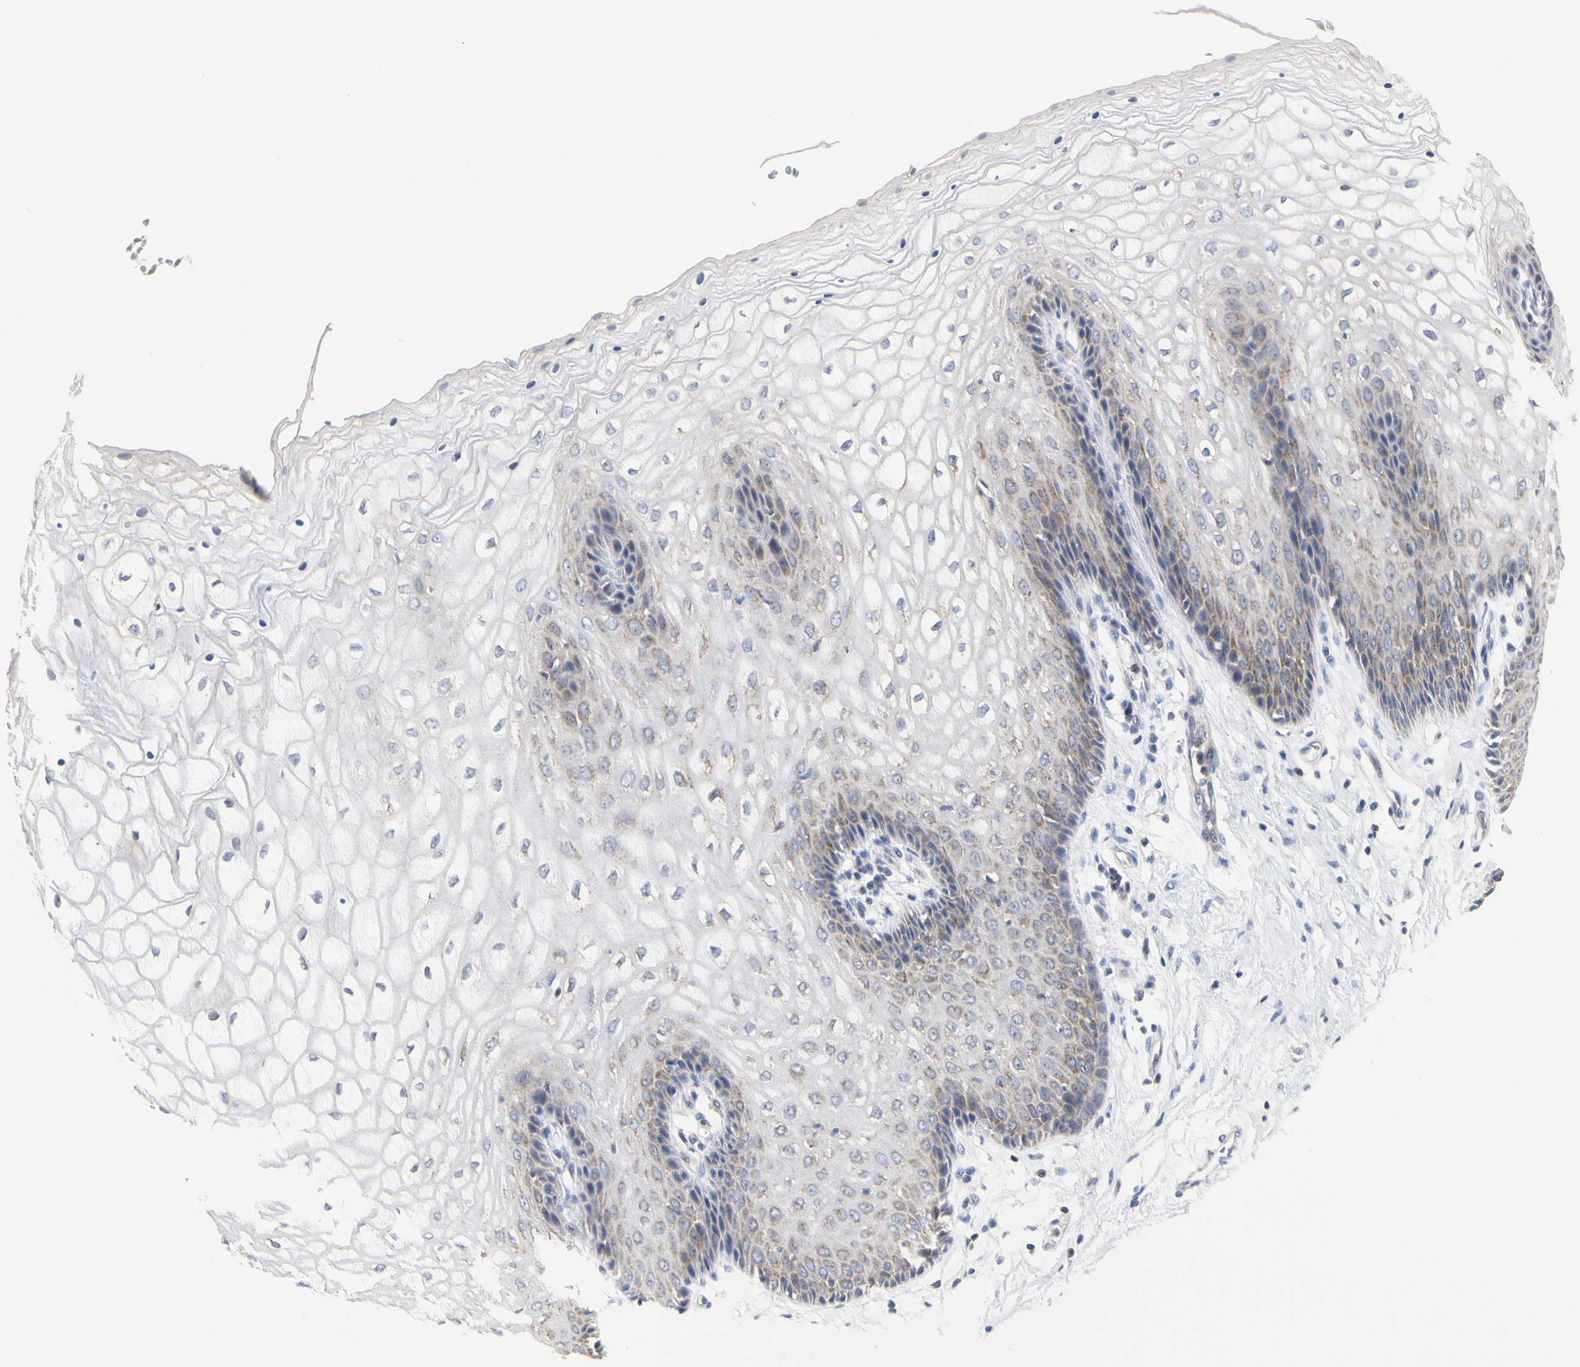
{"staining": {"intensity": "moderate", "quantity": "25%-75%", "location": "cytoplasmic/membranous"}, "tissue": "vagina", "cell_type": "Squamous epithelial cells", "image_type": "normal", "snomed": [{"axis": "morphology", "description": "Normal tissue, NOS"}, {"axis": "topography", "description": "Vagina"}], "caption": "This image shows immunohistochemistry (IHC) staining of unremarkable vagina, with medium moderate cytoplasmic/membranous expression in about 25%-75% of squamous epithelial cells.", "gene": "SHANK2", "patient": {"sex": "female", "age": 34}}